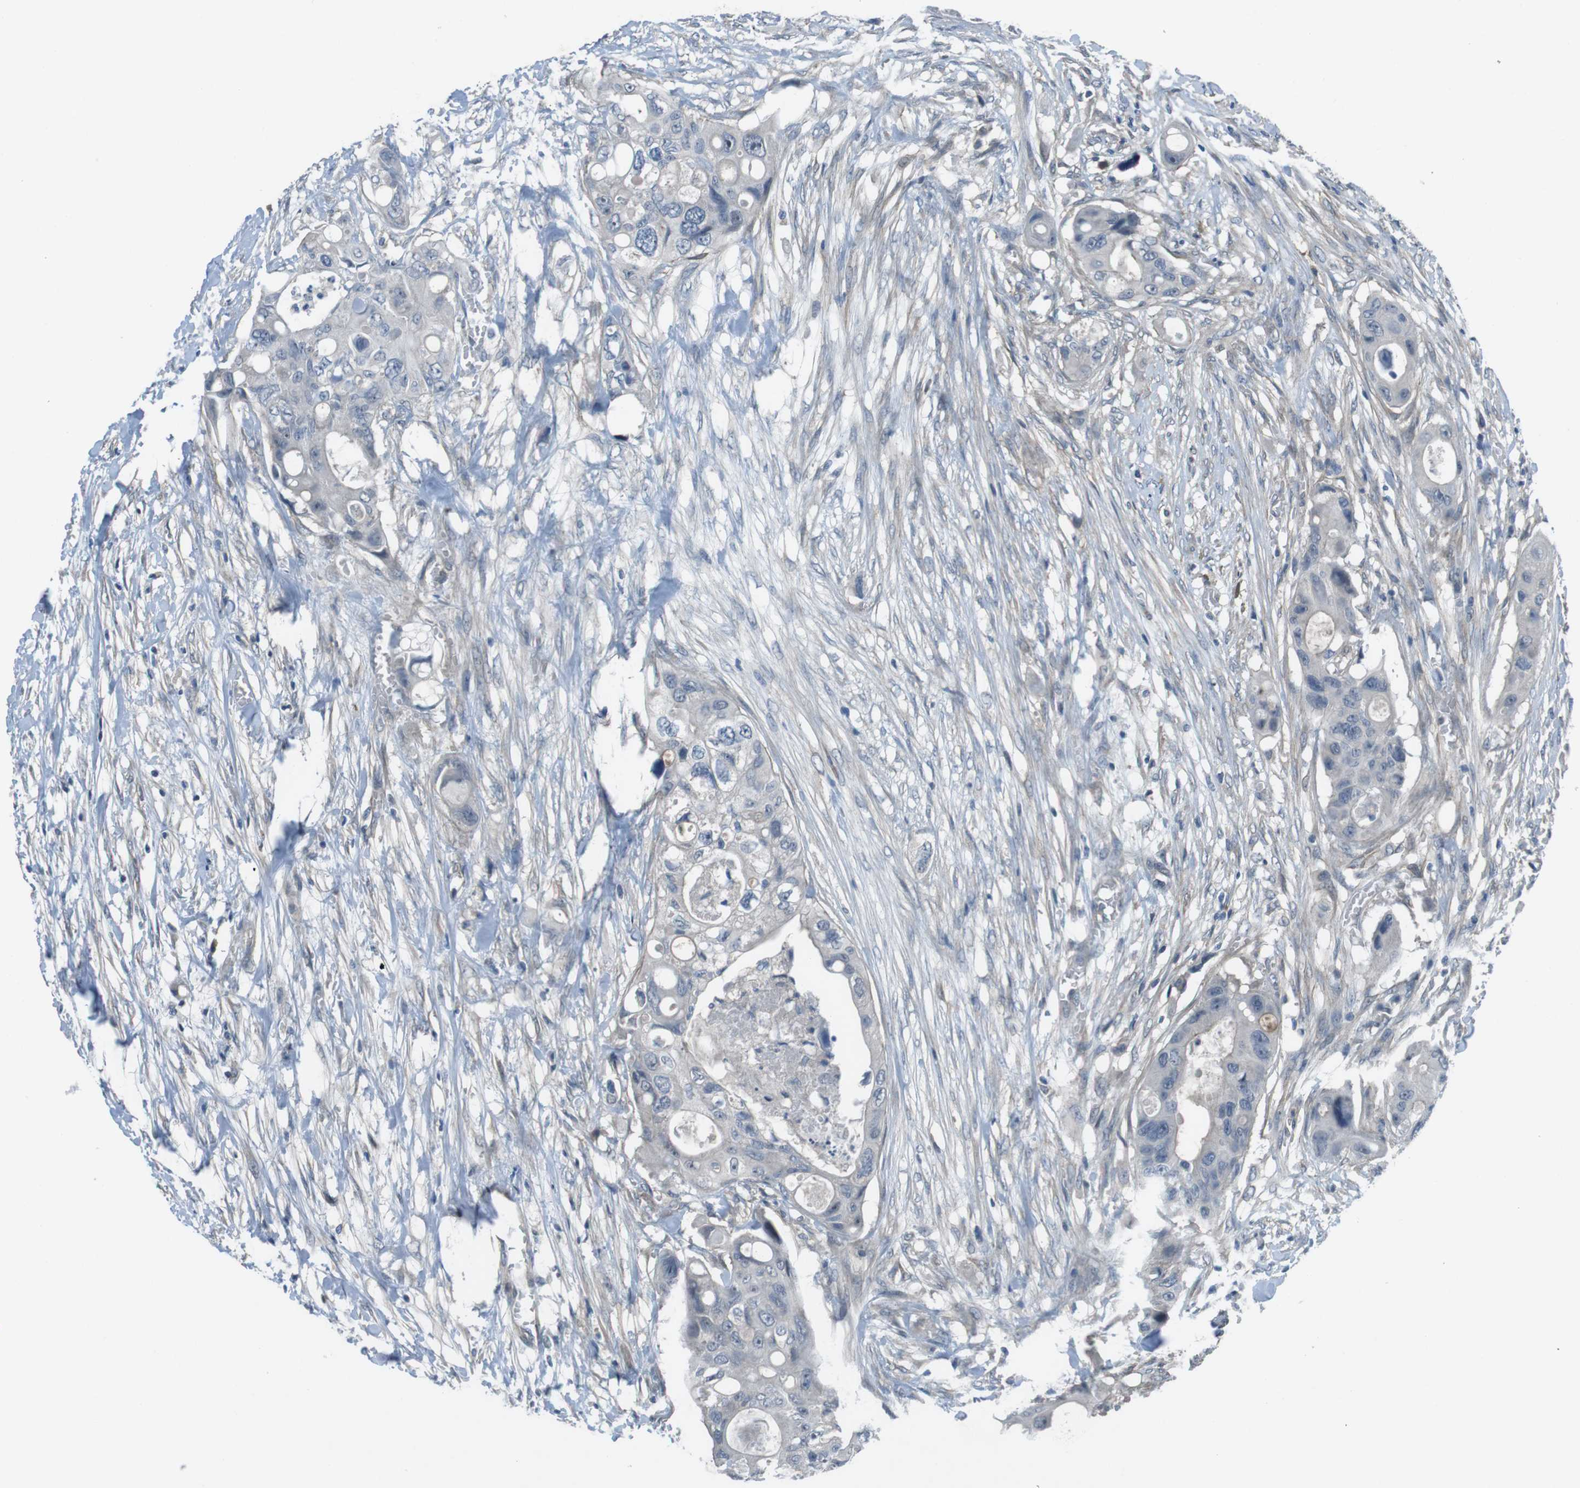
{"staining": {"intensity": "negative", "quantity": "none", "location": "none"}, "tissue": "colorectal cancer", "cell_type": "Tumor cells", "image_type": "cancer", "snomed": [{"axis": "morphology", "description": "Adenocarcinoma, NOS"}, {"axis": "topography", "description": "Colon"}], "caption": "This is an immunohistochemistry histopathology image of human colorectal cancer. There is no staining in tumor cells.", "gene": "ANK2", "patient": {"sex": "female", "age": 57}}